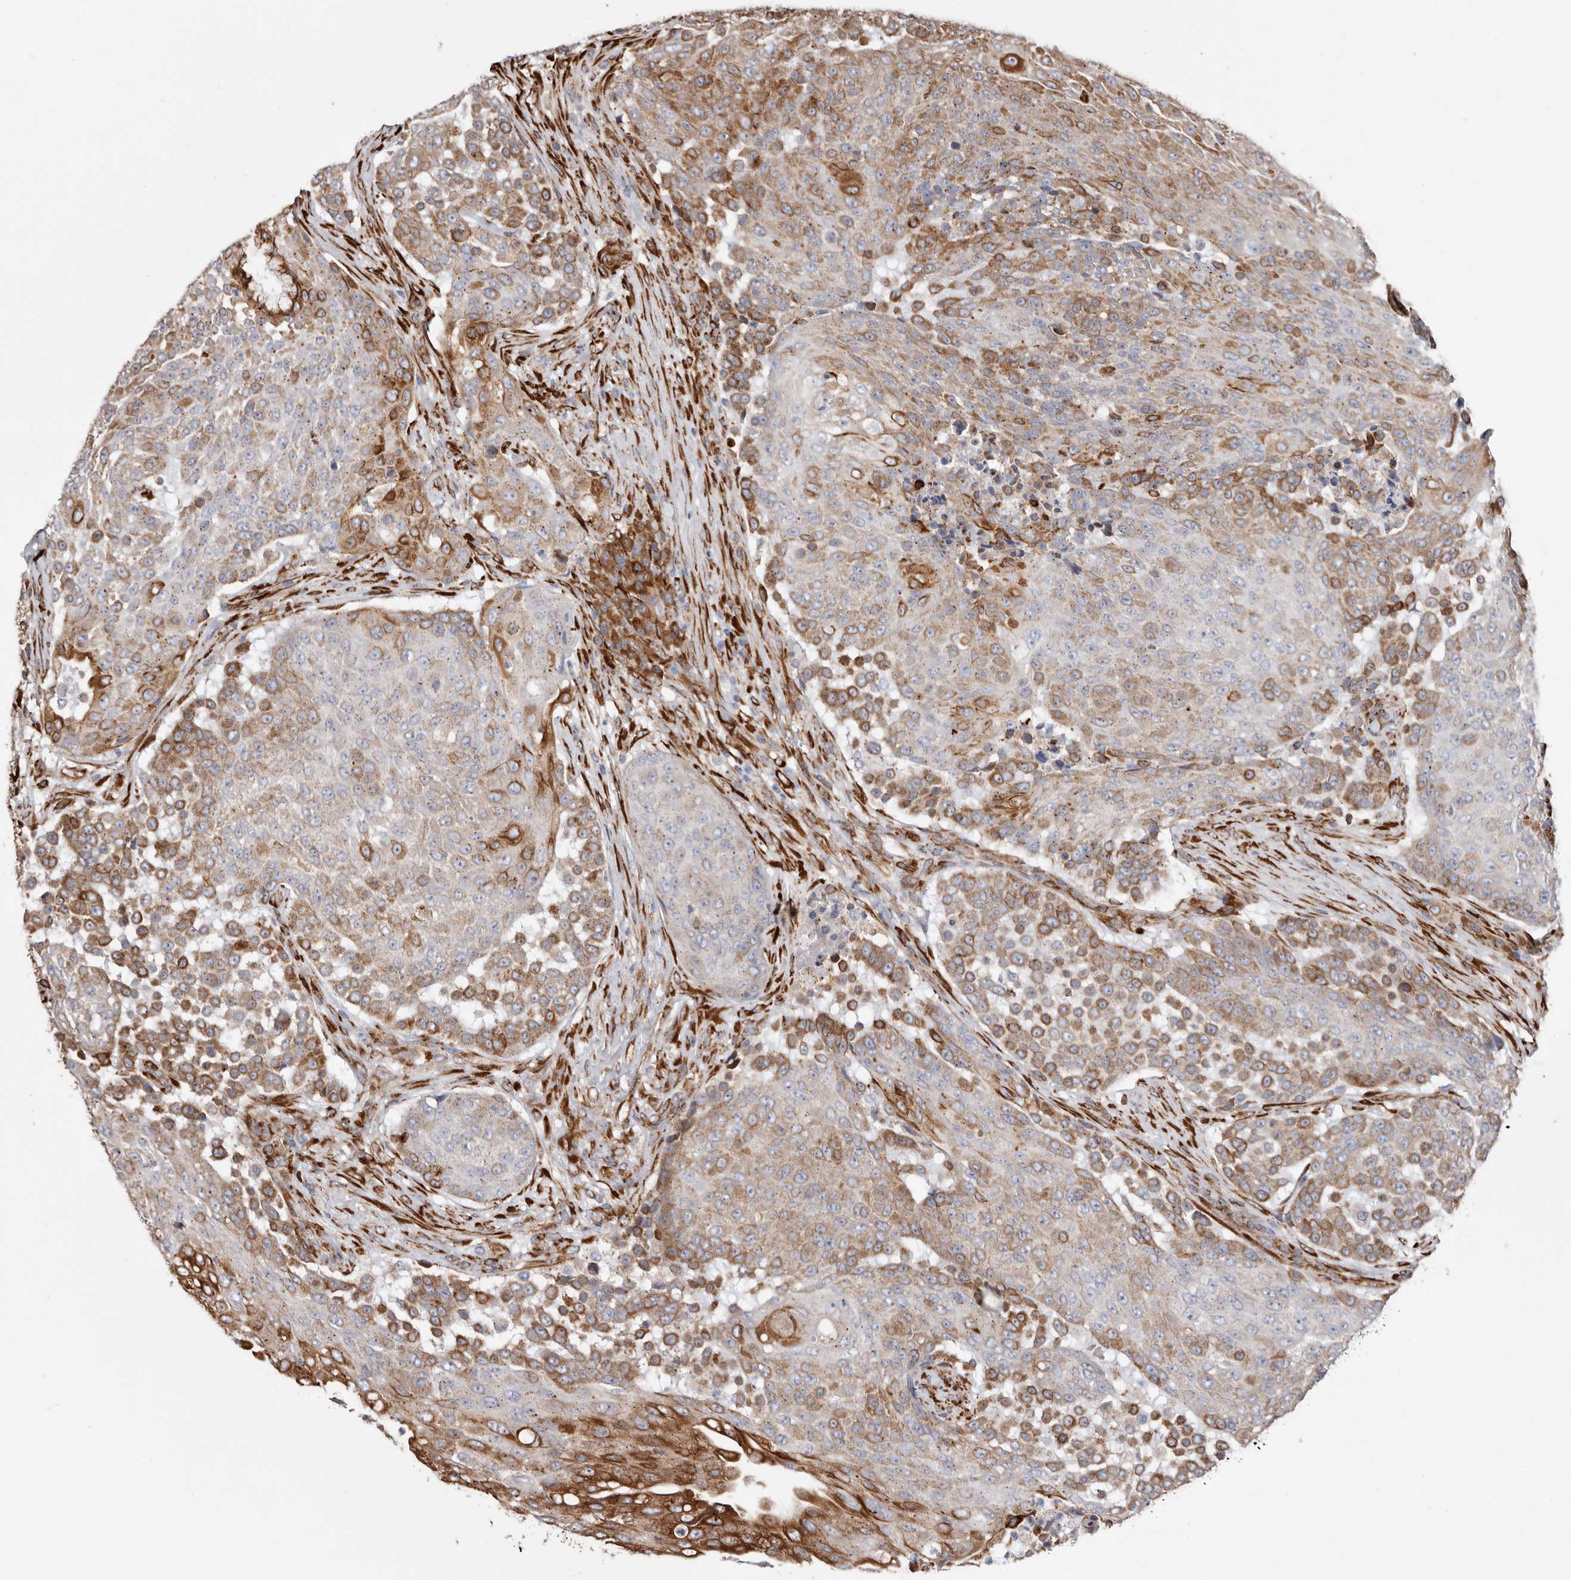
{"staining": {"intensity": "moderate", "quantity": ">75%", "location": "cytoplasmic/membranous"}, "tissue": "urothelial cancer", "cell_type": "Tumor cells", "image_type": "cancer", "snomed": [{"axis": "morphology", "description": "Urothelial carcinoma, High grade"}, {"axis": "topography", "description": "Urinary bladder"}], "caption": "DAB immunohistochemical staining of urothelial cancer demonstrates moderate cytoplasmic/membranous protein positivity in about >75% of tumor cells.", "gene": "SEMA3E", "patient": {"sex": "female", "age": 63}}